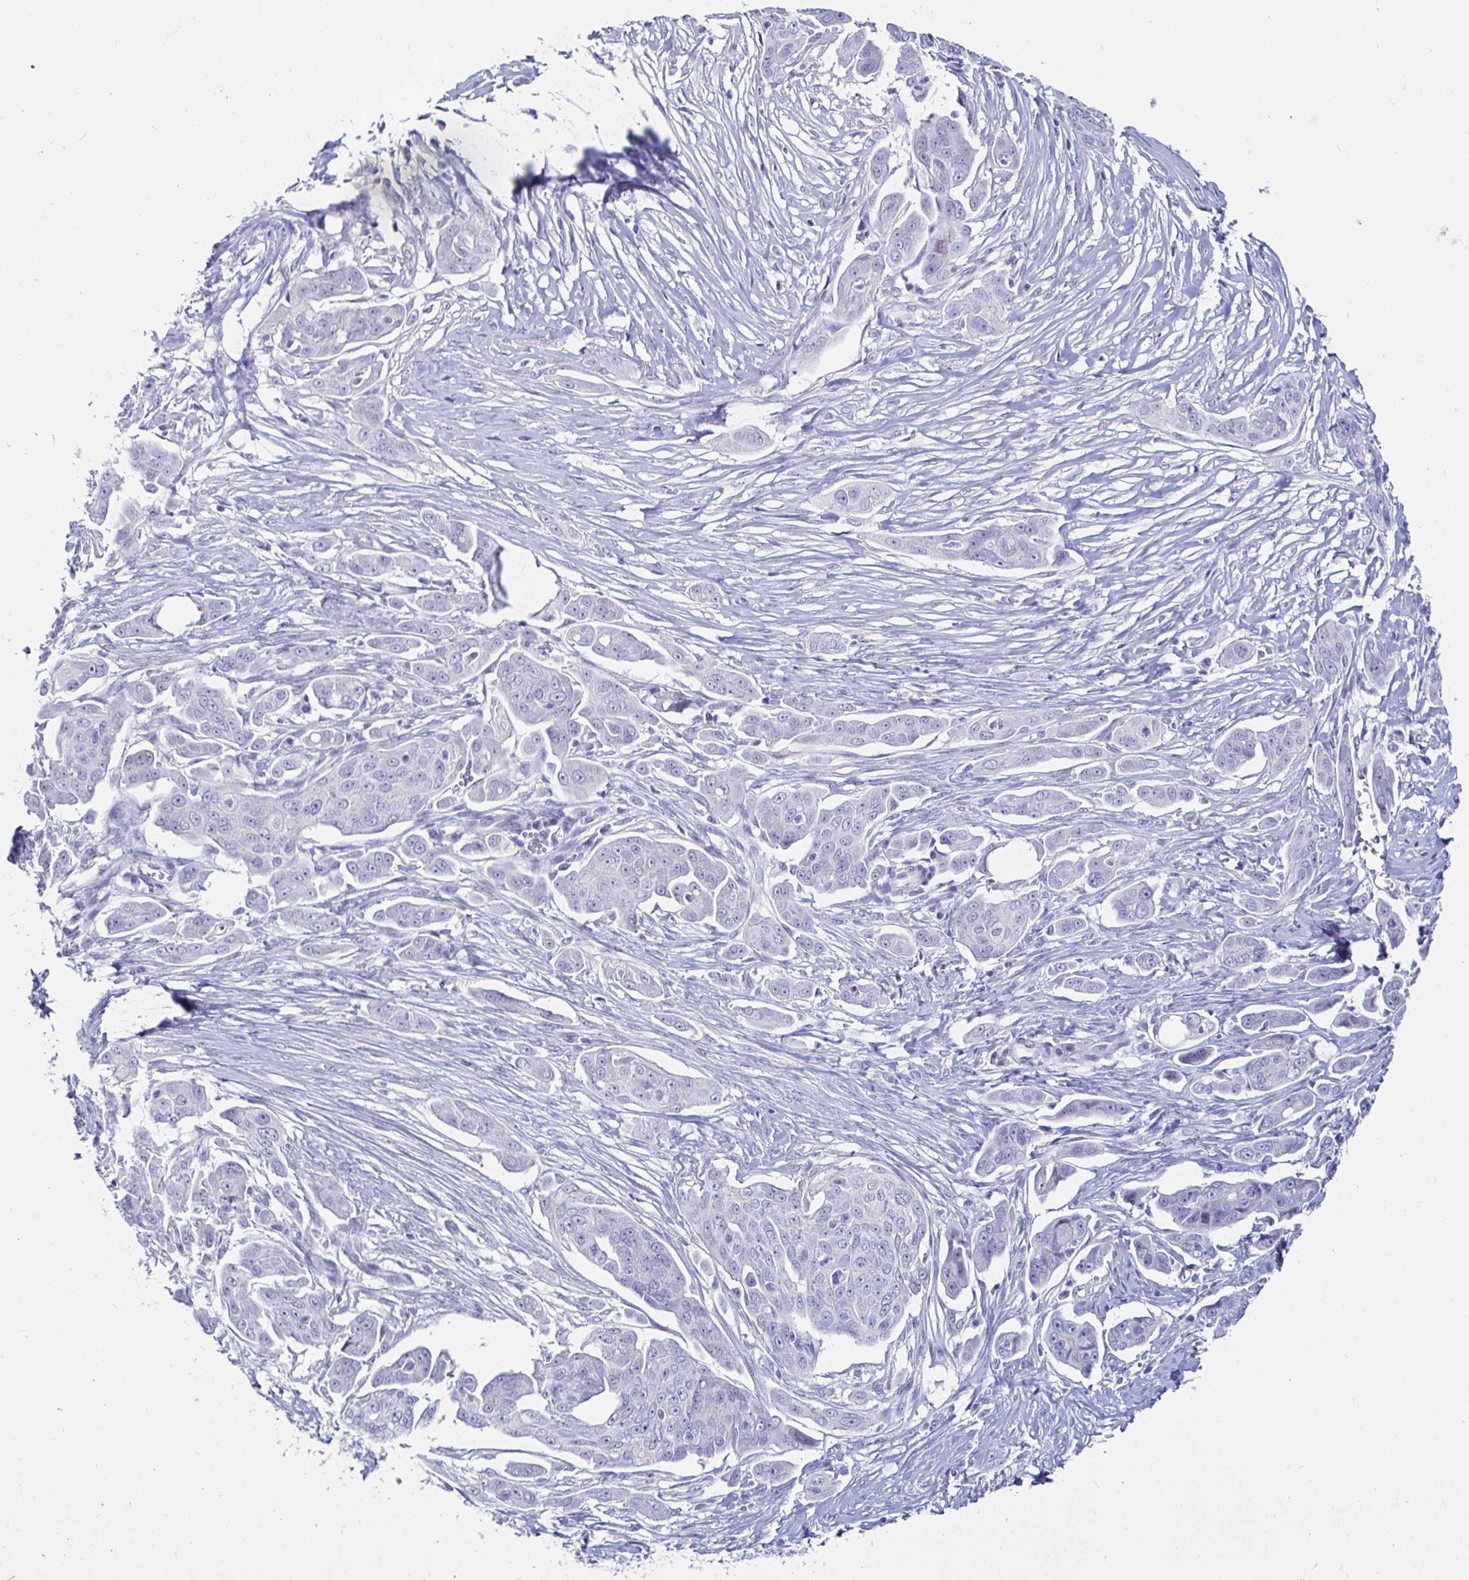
{"staining": {"intensity": "negative", "quantity": "none", "location": "none"}, "tissue": "ovarian cancer", "cell_type": "Tumor cells", "image_type": "cancer", "snomed": [{"axis": "morphology", "description": "Carcinoma, endometroid"}, {"axis": "topography", "description": "Ovary"}], "caption": "Immunohistochemistry photomicrograph of human ovarian cancer (endometroid carcinoma) stained for a protein (brown), which exhibits no staining in tumor cells. Brightfield microscopy of immunohistochemistry (IHC) stained with DAB (brown) and hematoxylin (blue), captured at high magnification.", "gene": "OR10K1", "patient": {"sex": "female", "age": 70}}